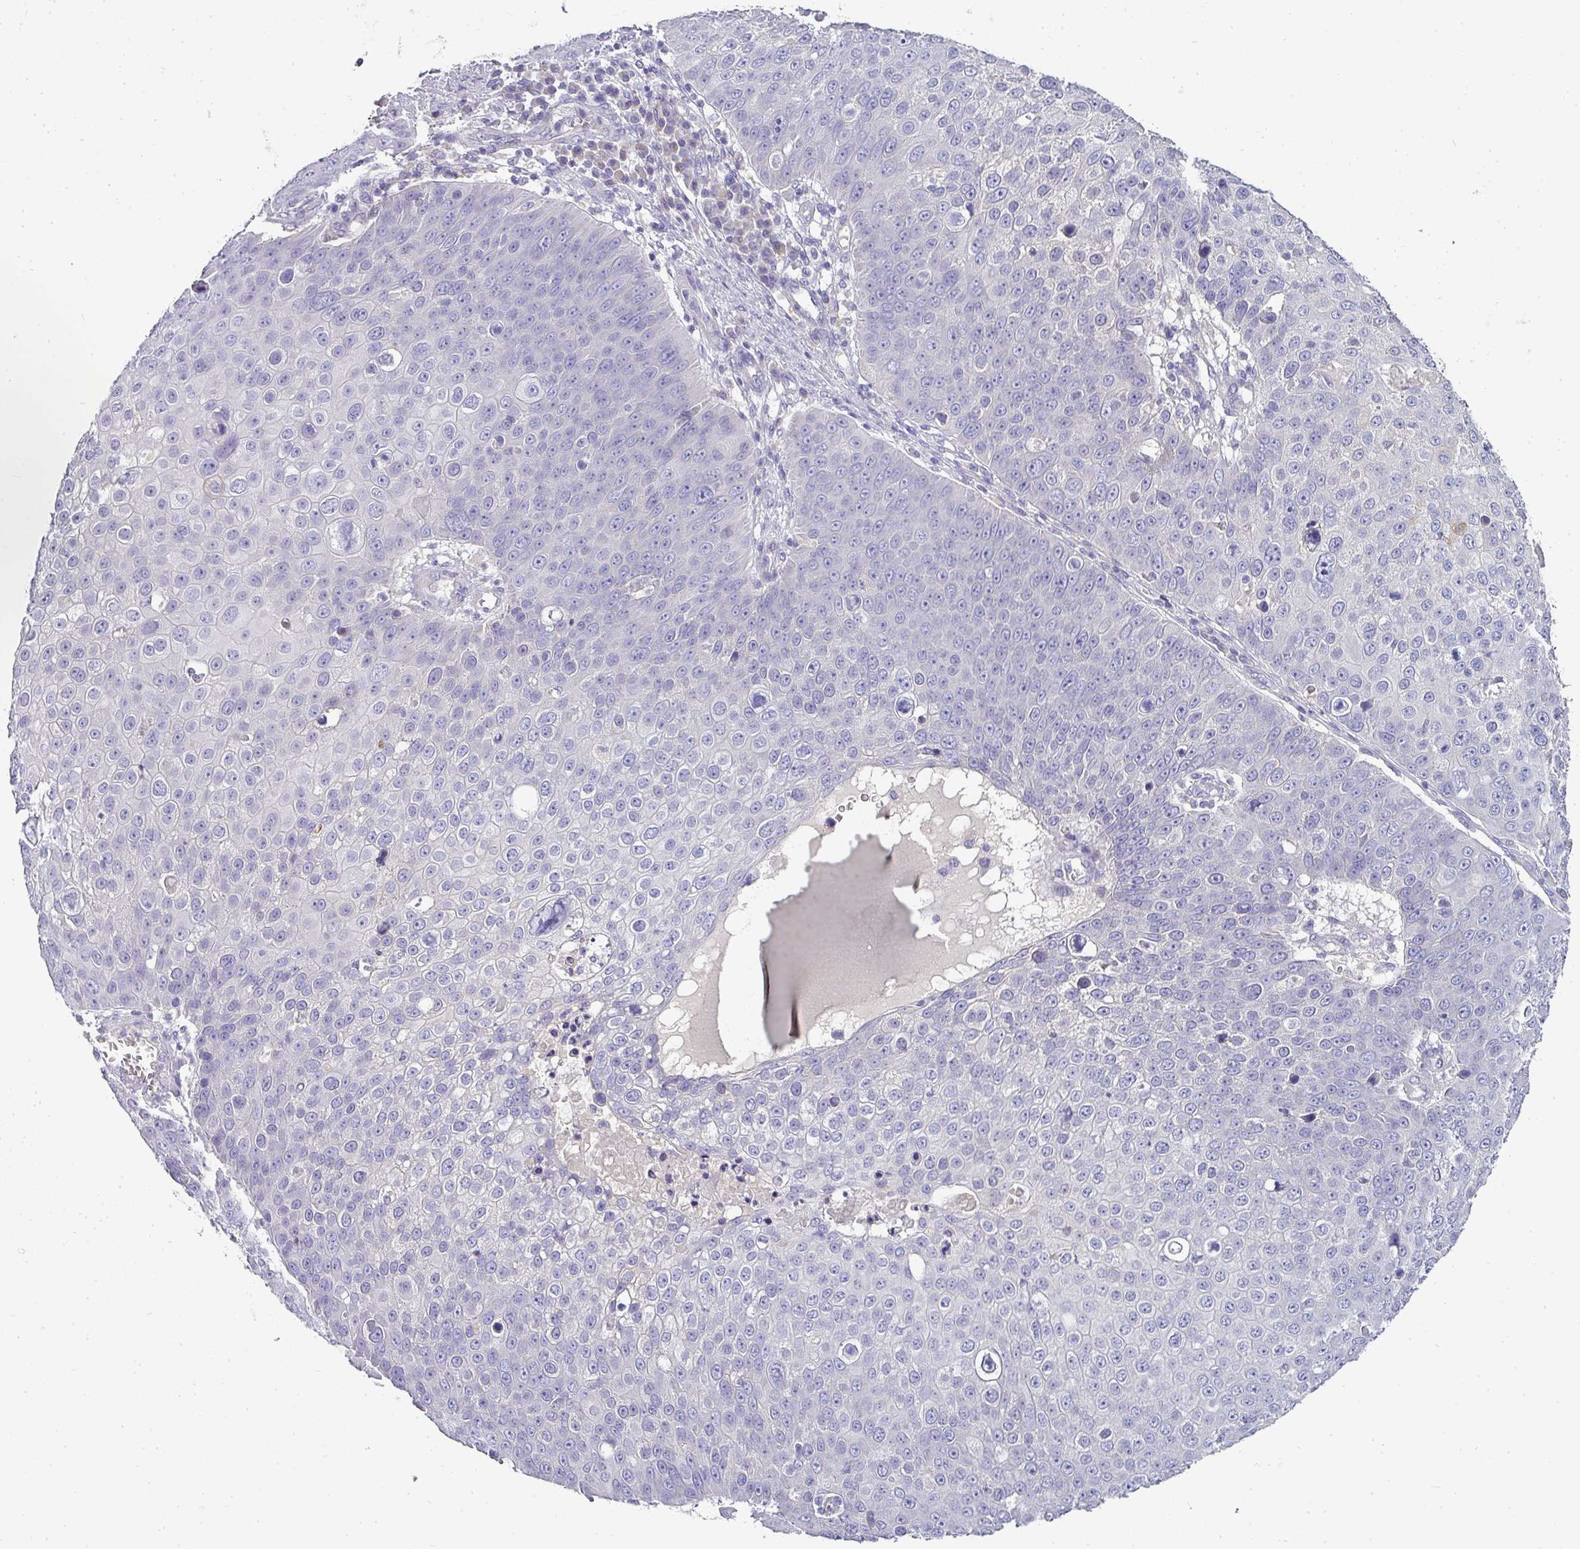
{"staining": {"intensity": "negative", "quantity": "none", "location": "none"}, "tissue": "skin cancer", "cell_type": "Tumor cells", "image_type": "cancer", "snomed": [{"axis": "morphology", "description": "Squamous cell carcinoma, NOS"}, {"axis": "topography", "description": "Skin"}], "caption": "A high-resolution histopathology image shows immunohistochemistry (IHC) staining of skin cancer, which displays no significant positivity in tumor cells.", "gene": "ASXL3", "patient": {"sex": "male", "age": 71}}